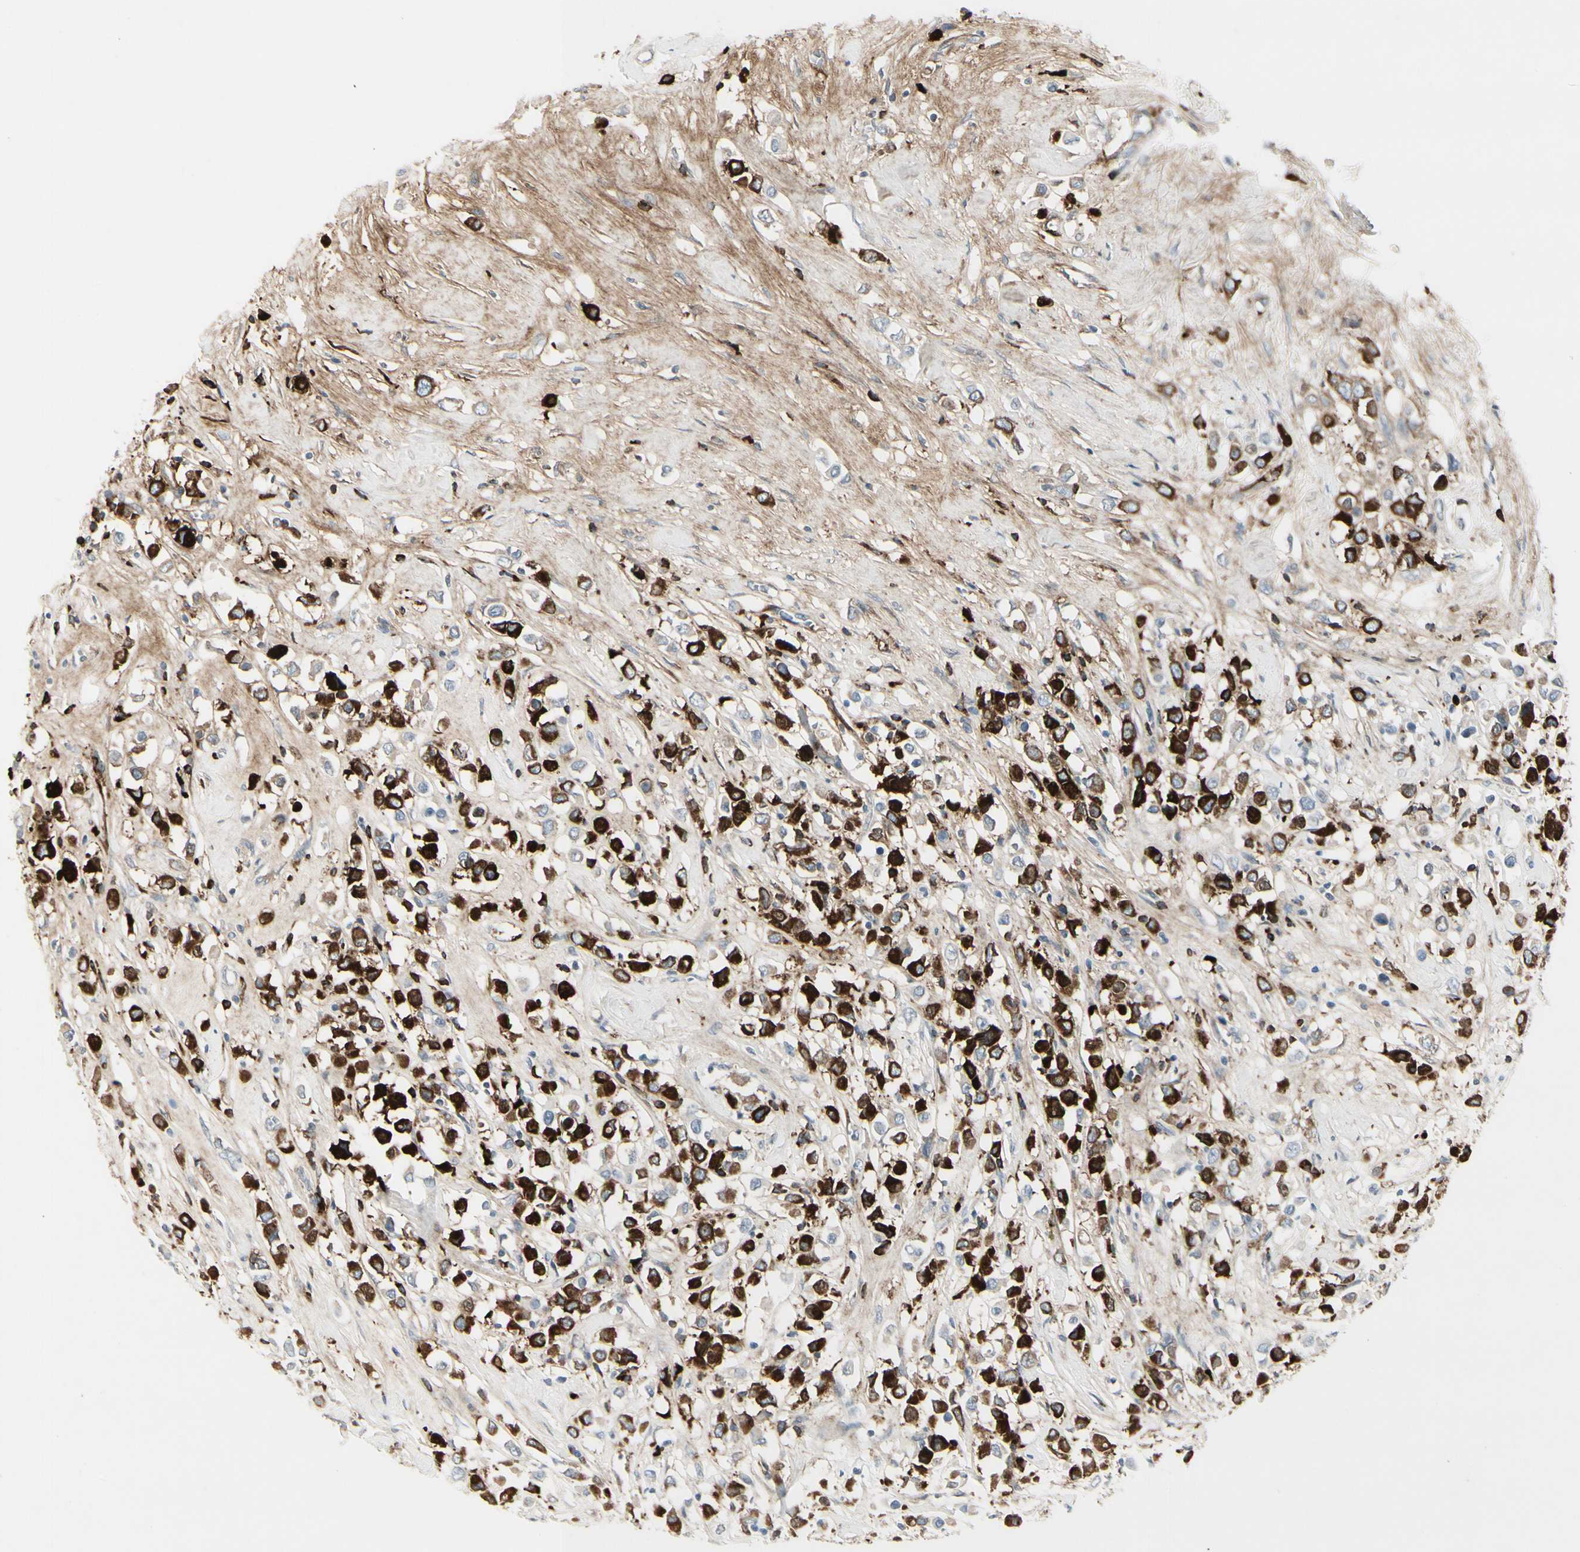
{"staining": {"intensity": "strong", "quantity": "25%-75%", "location": "cytoplasmic/membranous"}, "tissue": "breast cancer", "cell_type": "Tumor cells", "image_type": "cancer", "snomed": [{"axis": "morphology", "description": "Duct carcinoma"}, {"axis": "topography", "description": "Breast"}], "caption": "Immunohistochemistry photomicrograph of neoplastic tissue: human breast cancer (infiltrating ductal carcinoma) stained using IHC demonstrates high levels of strong protein expression localized specifically in the cytoplasmic/membranous of tumor cells, appearing as a cytoplasmic/membranous brown color.", "gene": "IGHG1", "patient": {"sex": "female", "age": 61}}